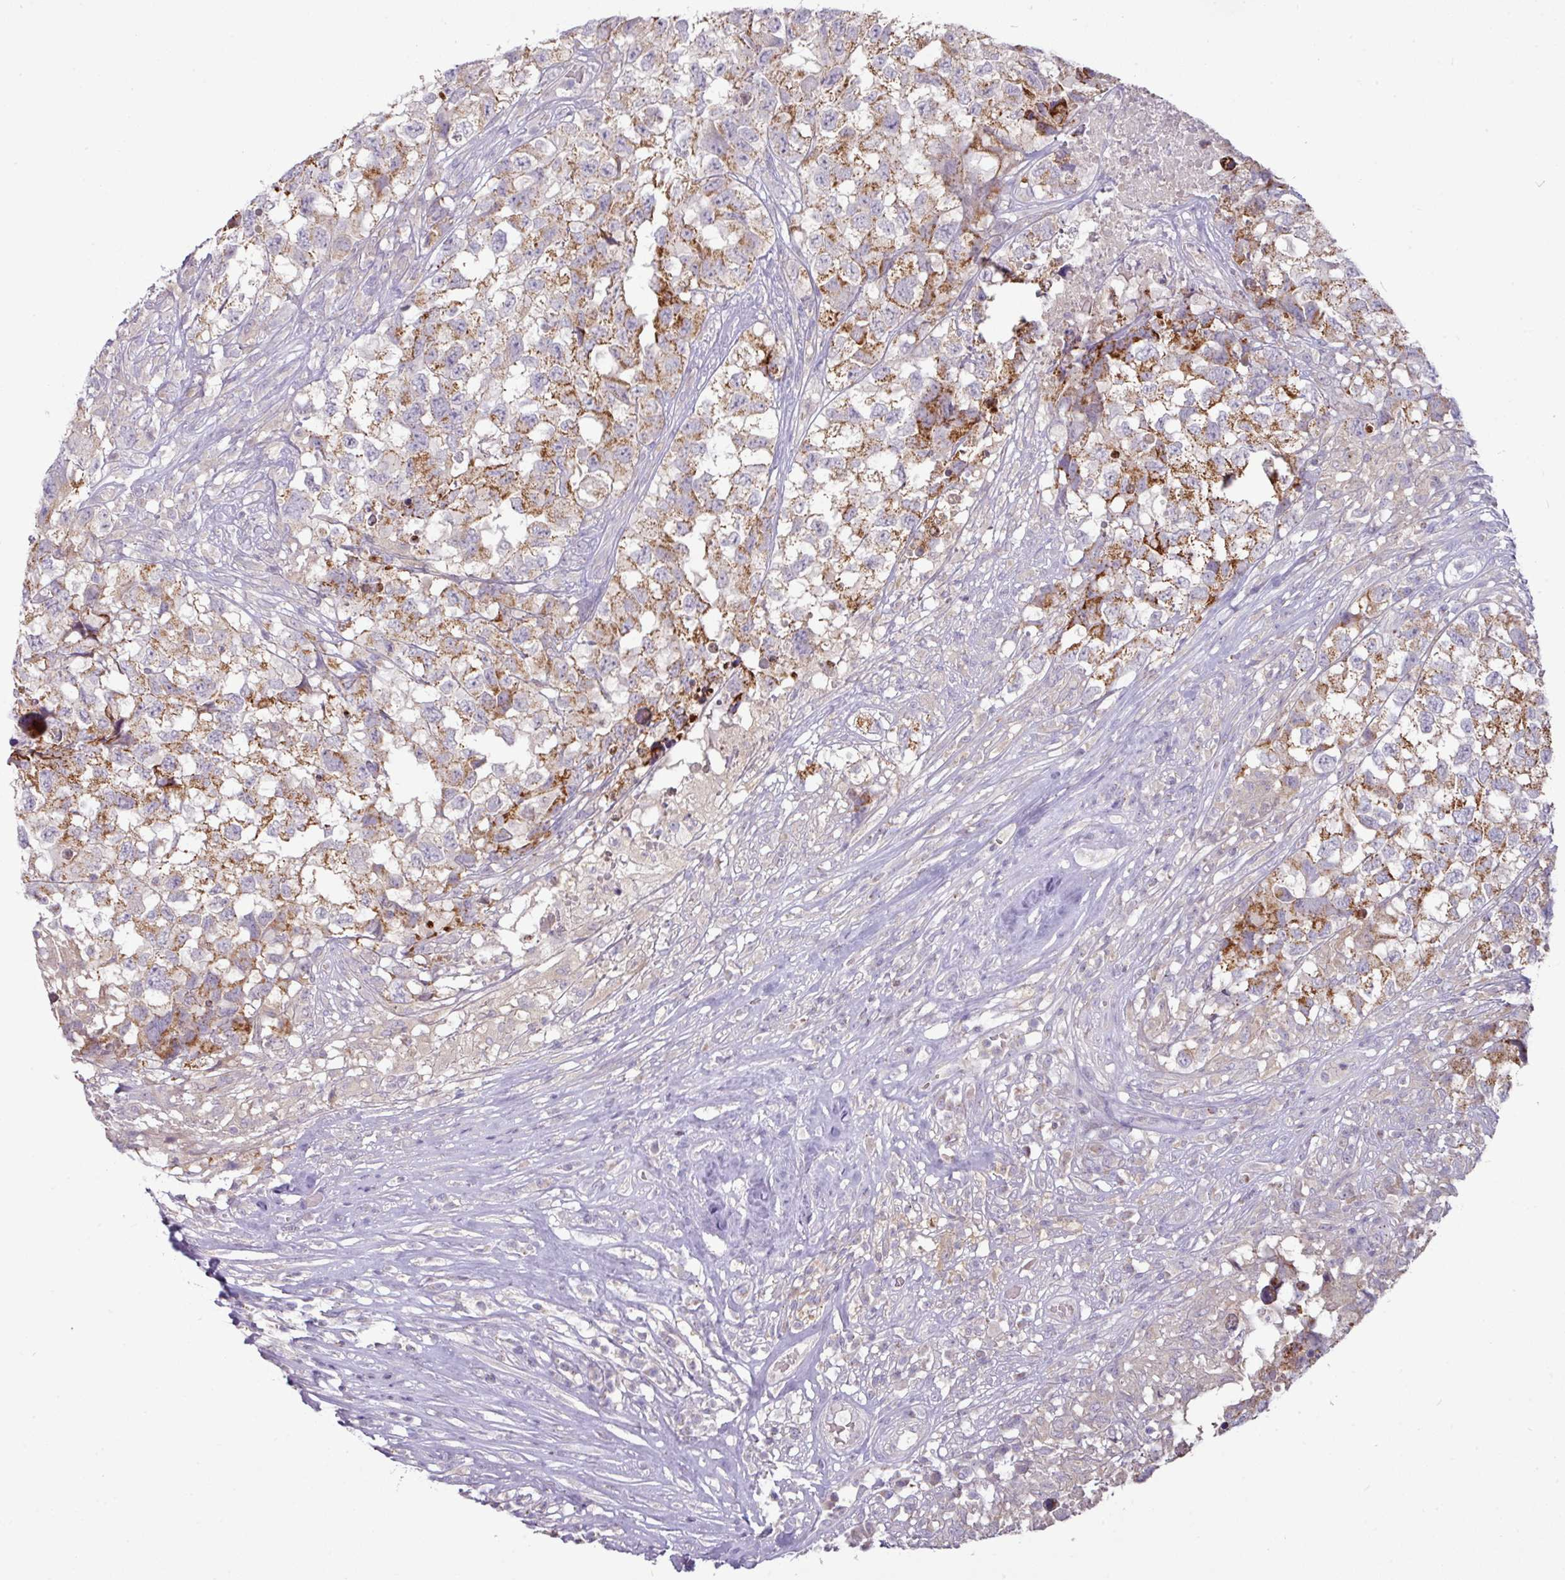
{"staining": {"intensity": "moderate", "quantity": "25%-75%", "location": "cytoplasmic/membranous"}, "tissue": "testis cancer", "cell_type": "Tumor cells", "image_type": "cancer", "snomed": [{"axis": "morphology", "description": "Carcinoma, Embryonal, NOS"}, {"axis": "topography", "description": "Testis"}], "caption": "Immunohistochemical staining of human testis cancer demonstrates moderate cytoplasmic/membranous protein staining in approximately 25%-75% of tumor cells. The protein is shown in brown color, while the nuclei are stained blue.", "gene": "TRAPPC1", "patient": {"sex": "male", "age": 83}}